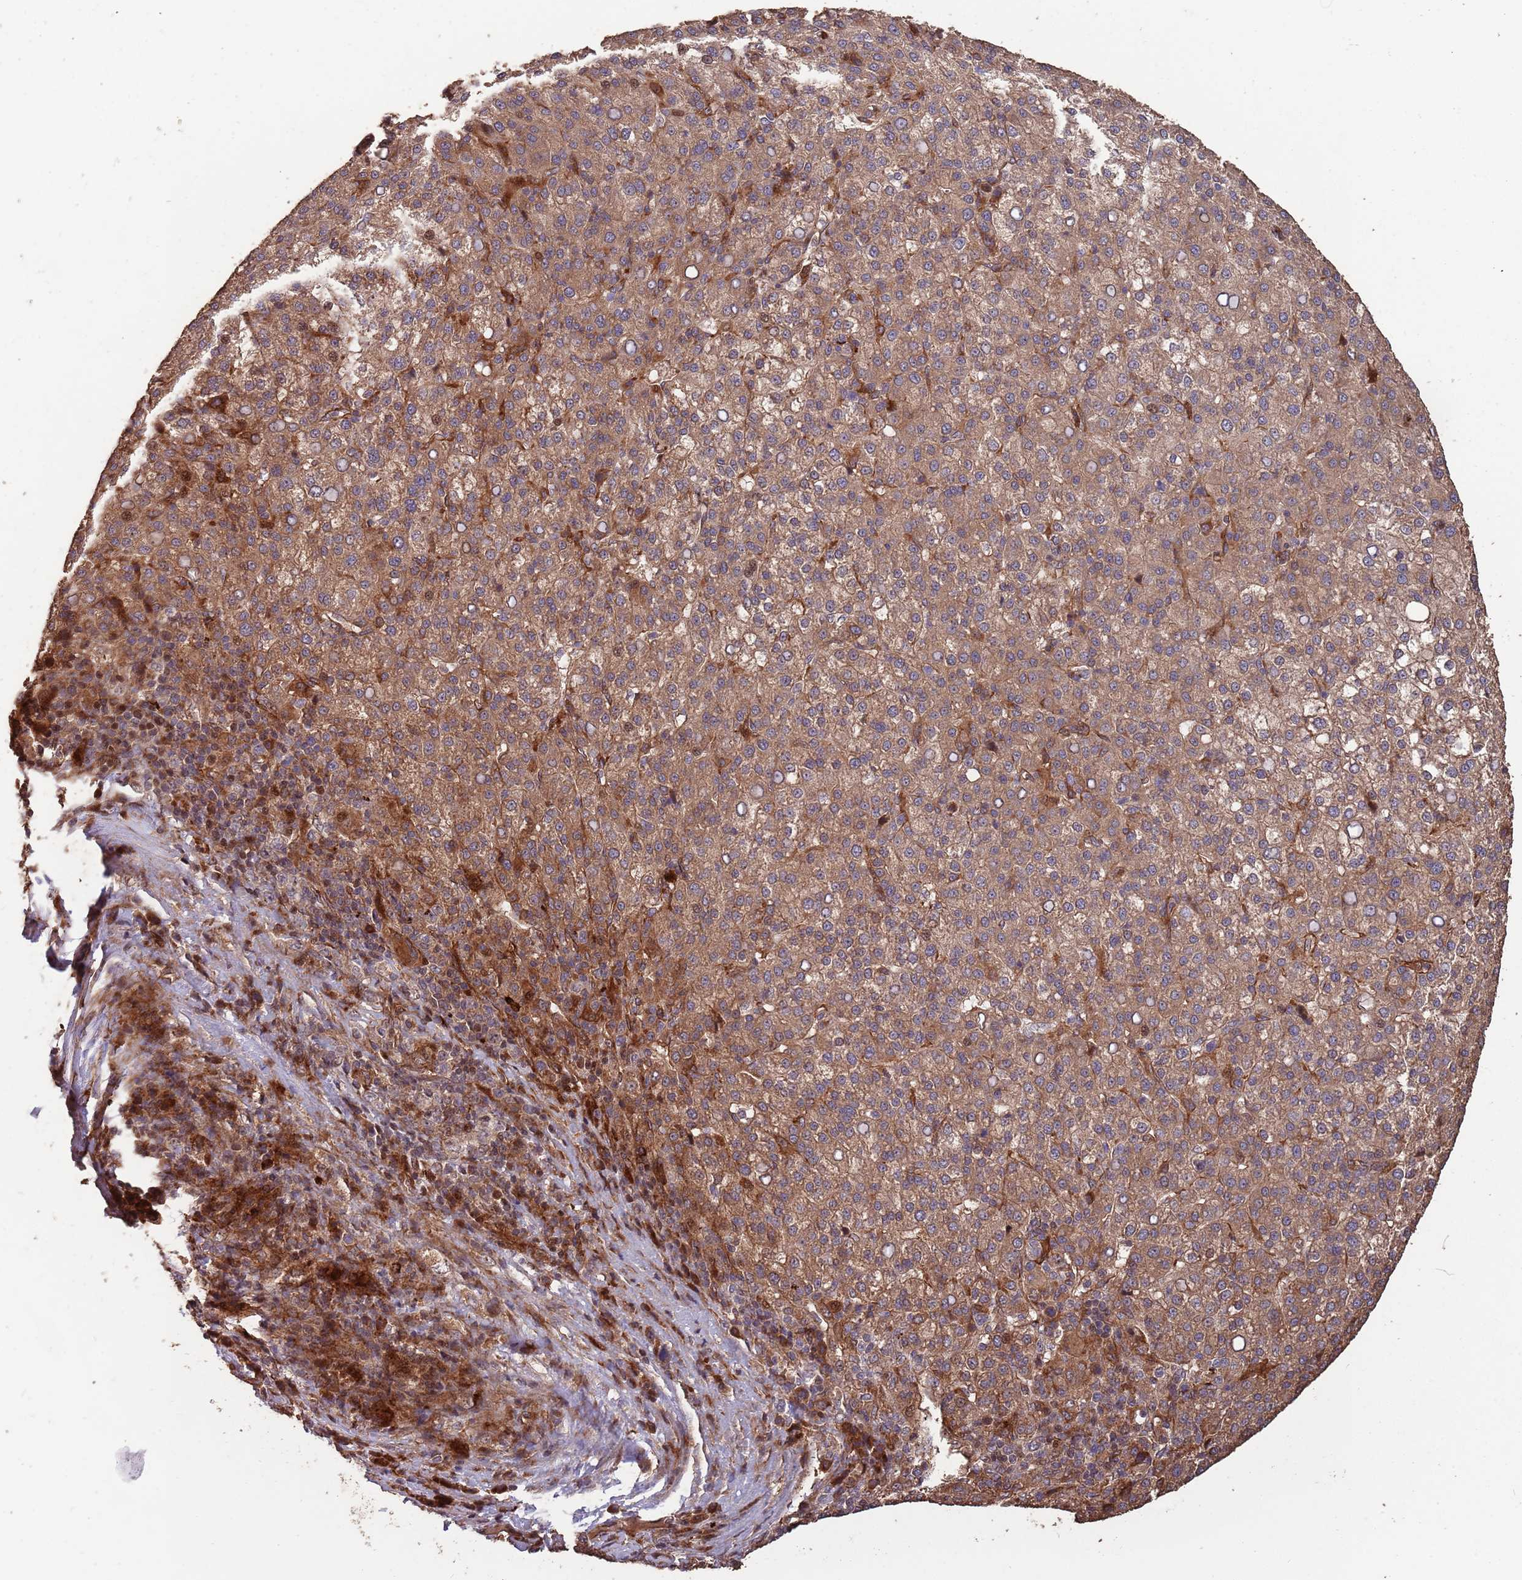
{"staining": {"intensity": "moderate", "quantity": ">75%", "location": "cytoplasmic/membranous"}, "tissue": "liver cancer", "cell_type": "Tumor cells", "image_type": "cancer", "snomed": [{"axis": "morphology", "description": "Carcinoma, Hepatocellular, NOS"}, {"axis": "topography", "description": "Liver"}], "caption": "Human liver cancer (hepatocellular carcinoma) stained with a brown dye displays moderate cytoplasmic/membranous positive expression in about >75% of tumor cells.", "gene": "ZNF428", "patient": {"sex": "female", "age": 58}}